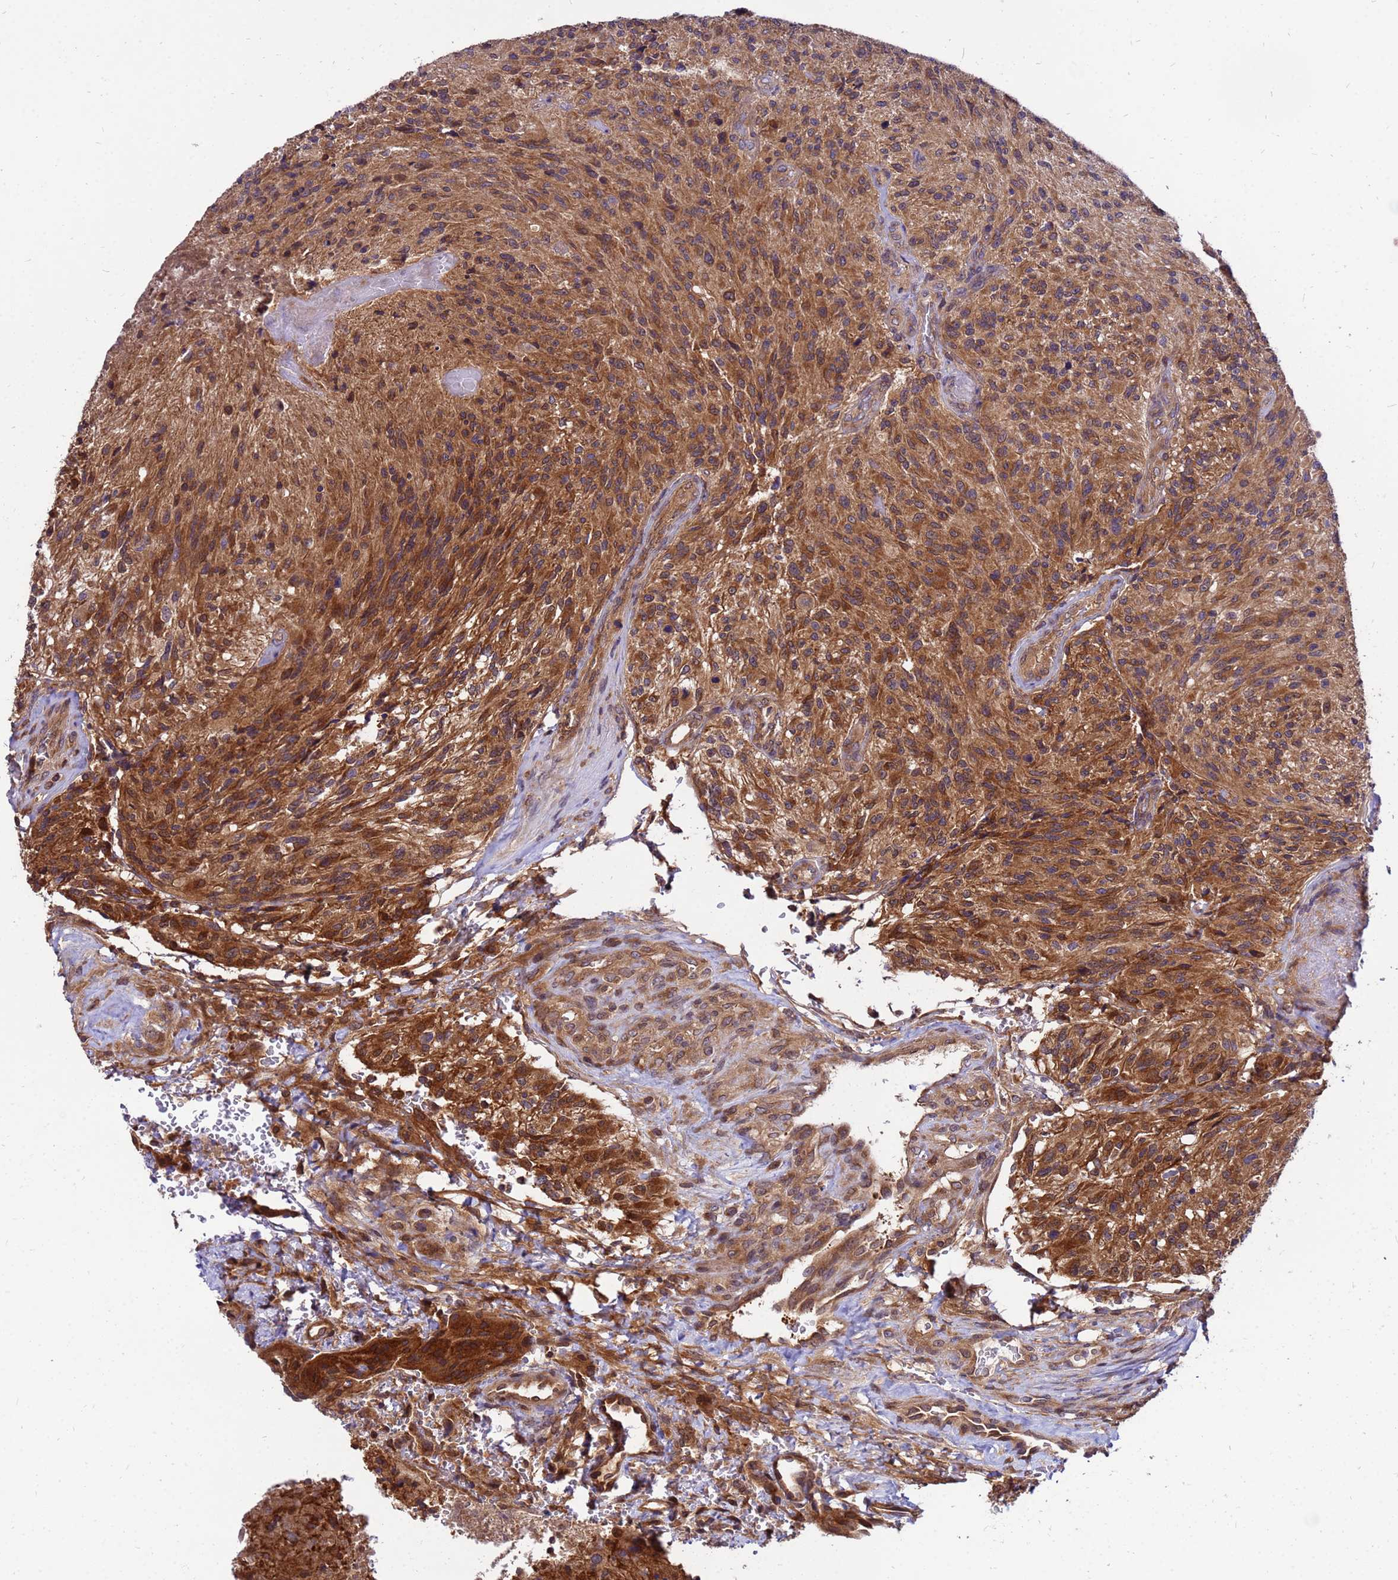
{"staining": {"intensity": "moderate", "quantity": ">75%", "location": "cytoplasmic/membranous"}, "tissue": "glioma", "cell_type": "Tumor cells", "image_type": "cancer", "snomed": [{"axis": "morphology", "description": "Normal tissue, NOS"}, {"axis": "morphology", "description": "Glioma, malignant, High grade"}, {"axis": "topography", "description": "Cerebral cortex"}], "caption": "IHC photomicrograph of human malignant glioma (high-grade) stained for a protein (brown), which demonstrates medium levels of moderate cytoplasmic/membranous expression in about >75% of tumor cells.", "gene": "GET3", "patient": {"sex": "male", "age": 56}}